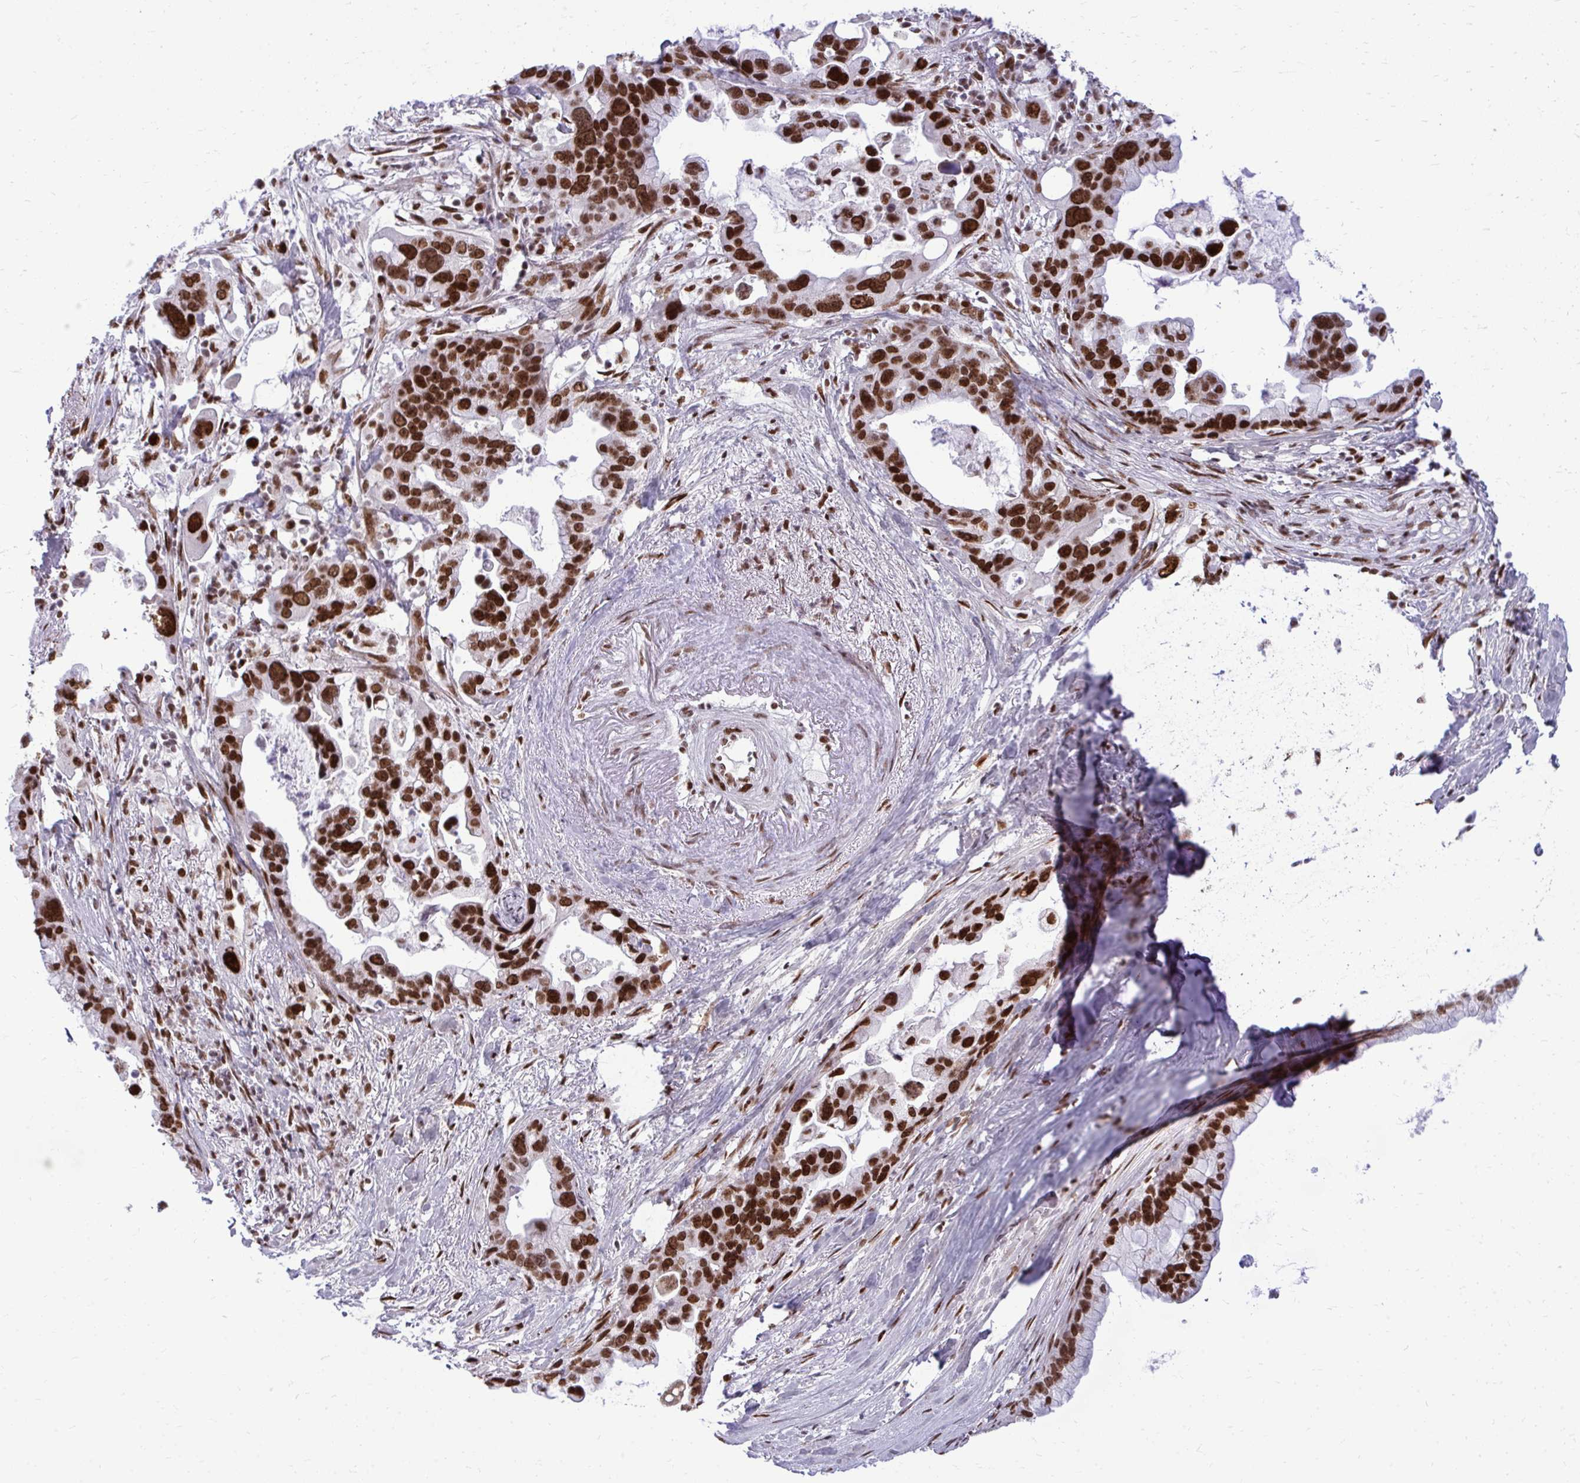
{"staining": {"intensity": "strong", "quantity": ">75%", "location": "nuclear"}, "tissue": "pancreatic cancer", "cell_type": "Tumor cells", "image_type": "cancer", "snomed": [{"axis": "morphology", "description": "Adenocarcinoma, NOS"}, {"axis": "topography", "description": "Pancreas"}], "caption": "IHC histopathology image of pancreatic cancer stained for a protein (brown), which reveals high levels of strong nuclear staining in about >75% of tumor cells.", "gene": "CDYL", "patient": {"sex": "female", "age": 83}}